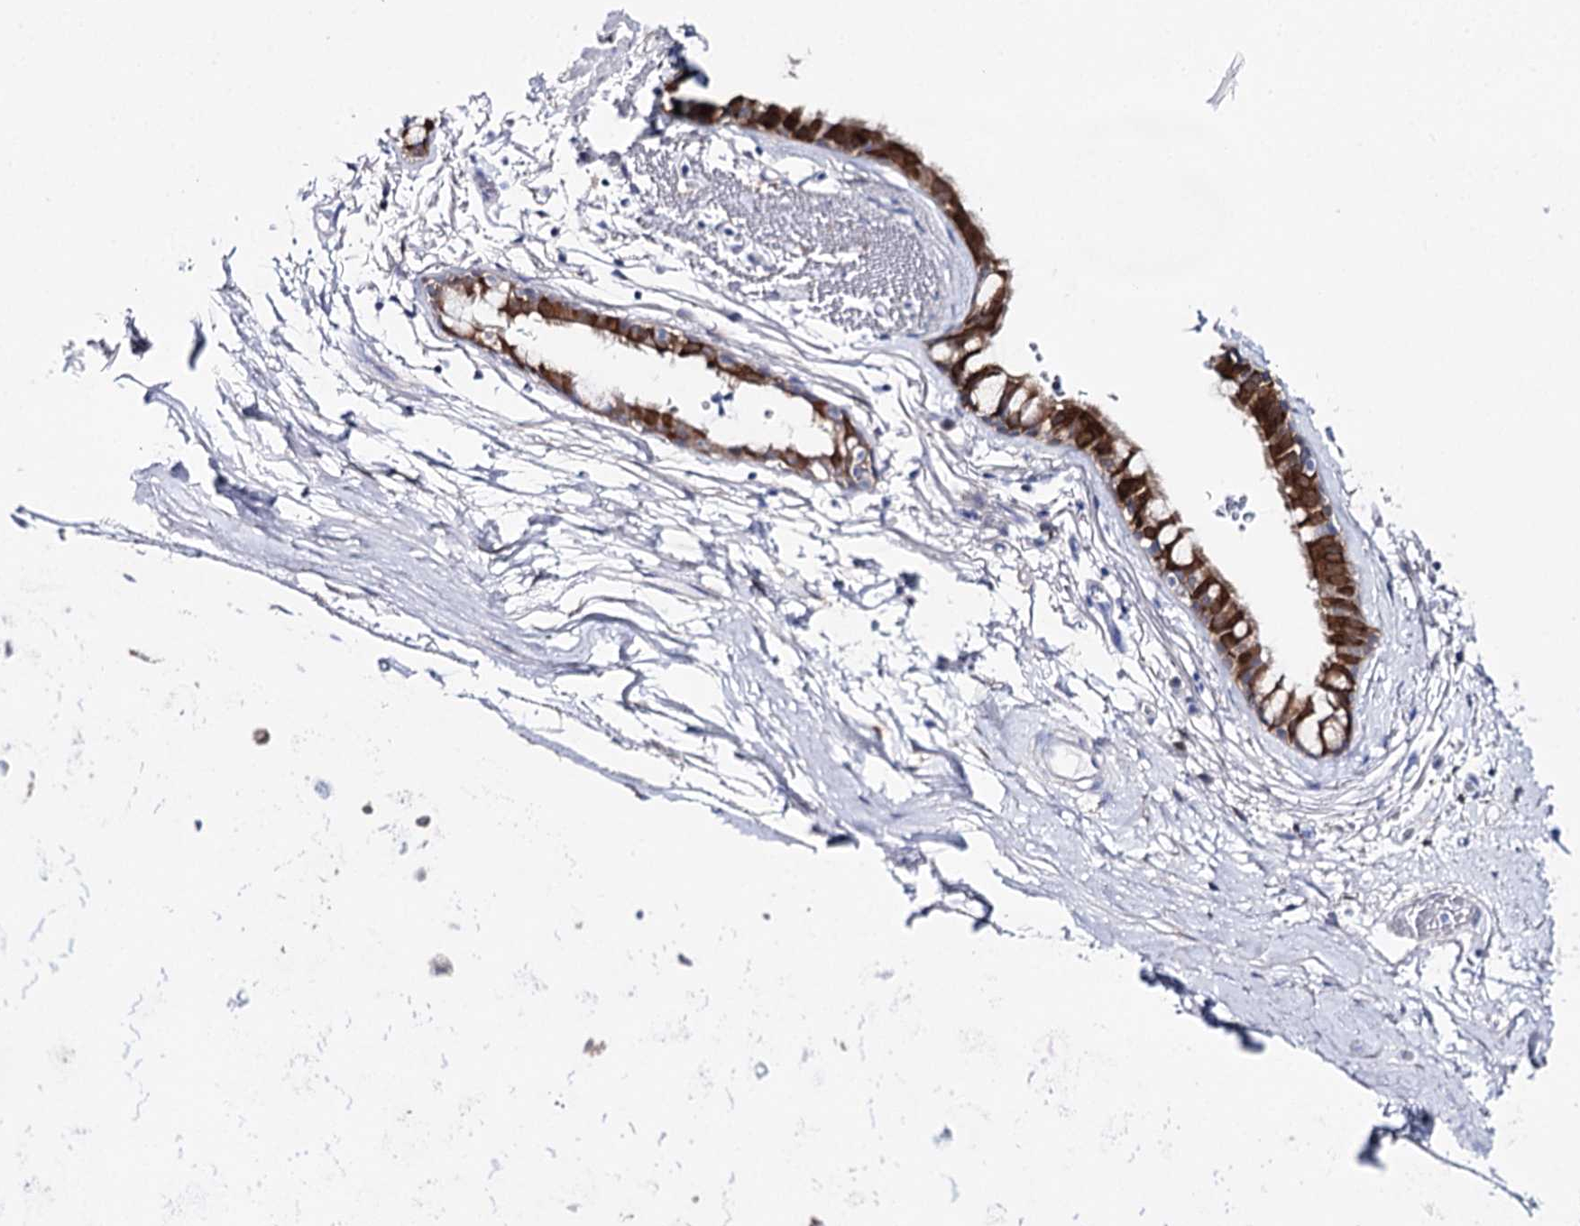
{"staining": {"intensity": "negative", "quantity": "none", "location": "none"}, "tissue": "adipose tissue", "cell_type": "Adipocytes", "image_type": "normal", "snomed": [{"axis": "morphology", "description": "Normal tissue, NOS"}, {"axis": "topography", "description": "Lymph node"}, {"axis": "topography", "description": "Bronchus"}], "caption": "Protein analysis of unremarkable adipose tissue shows no significant positivity in adipocytes.", "gene": "UGDH", "patient": {"sex": "male", "age": 63}}